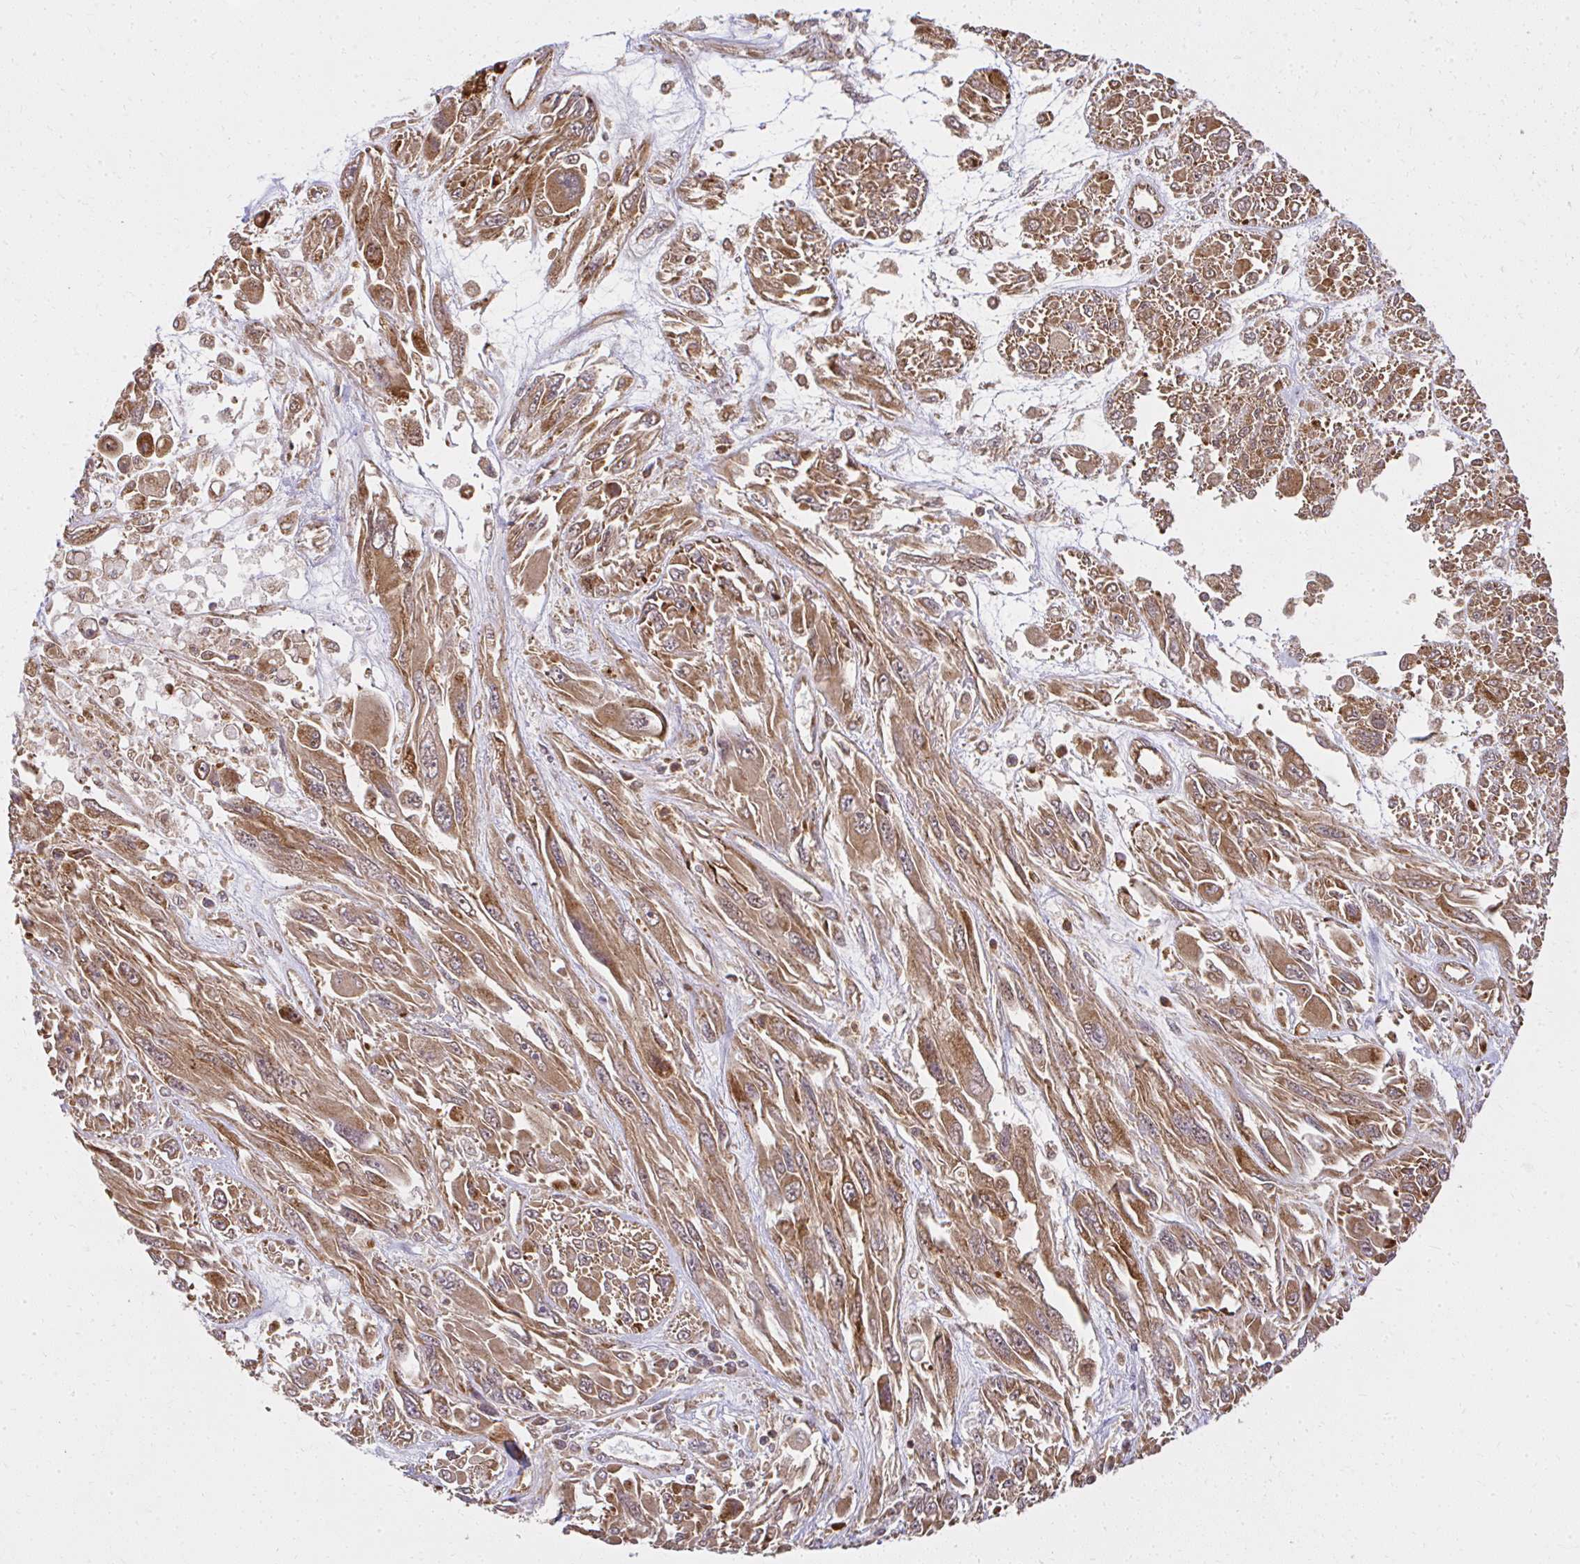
{"staining": {"intensity": "moderate", "quantity": ">75%", "location": "cytoplasmic/membranous"}, "tissue": "melanoma", "cell_type": "Tumor cells", "image_type": "cancer", "snomed": [{"axis": "morphology", "description": "Malignant melanoma, NOS"}, {"axis": "topography", "description": "Skin"}], "caption": "This histopathology image reveals IHC staining of human melanoma, with medium moderate cytoplasmic/membranous expression in about >75% of tumor cells.", "gene": "GNS", "patient": {"sex": "female", "age": 91}}